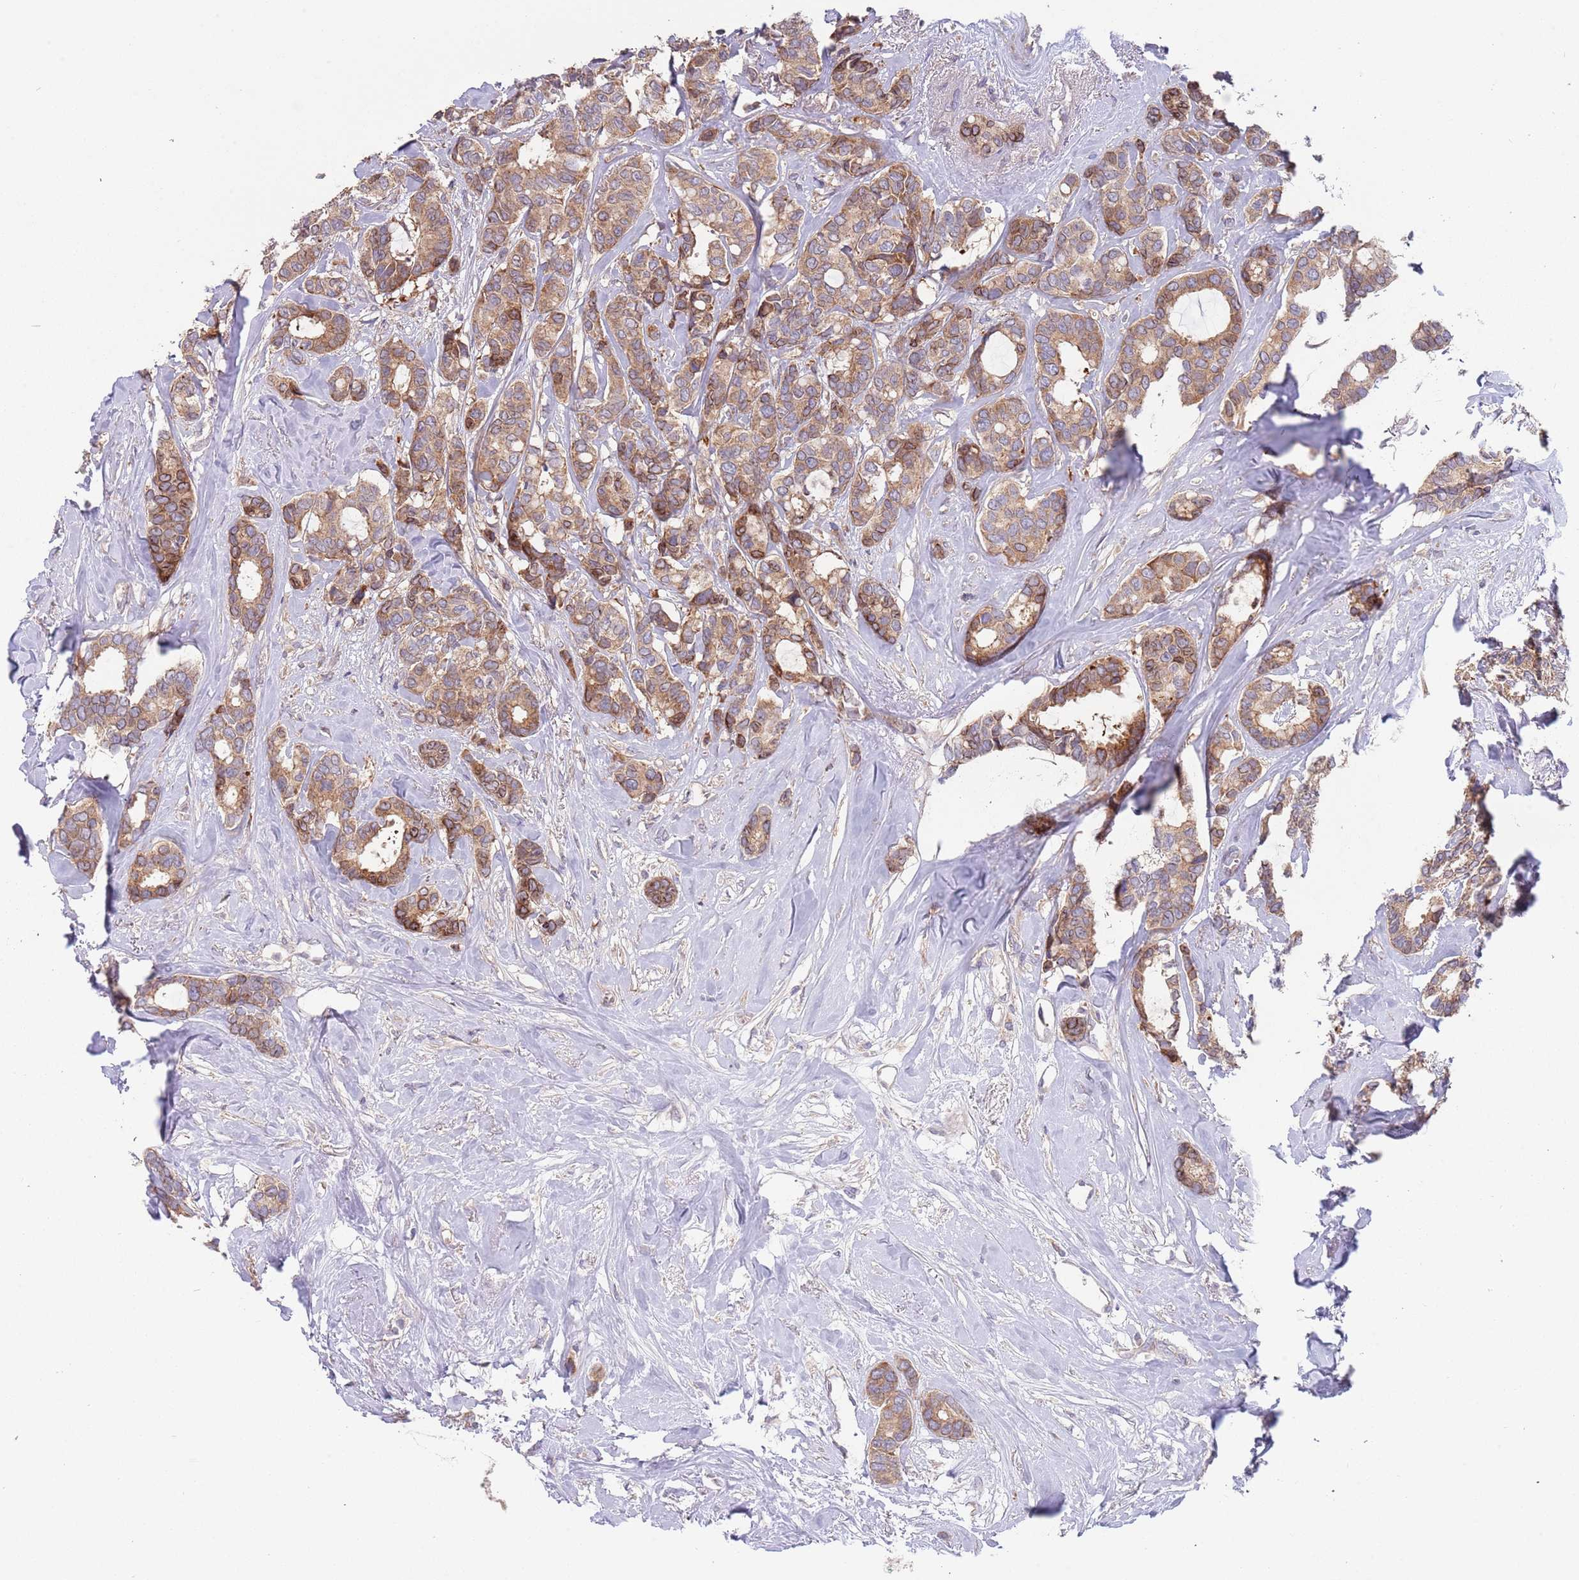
{"staining": {"intensity": "moderate", "quantity": ">75%", "location": "cytoplasmic/membranous"}, "tissue": "breast cancer", "cell_type": "Tumor cells", "image_type": "cancer", "snomed": [{"axis": "morphology", "description": "Duct carcinoma"}, {"axis": "topography", "description": "Breast"}], "caption": "The image reveals immunohistochemical staining of breast cancer. There is moderate cytoplasmic/membranous staining is present in about >75% of tumor cells.", "gene": "ABCC10", "patient": {"sex": "female", "age": 87}}